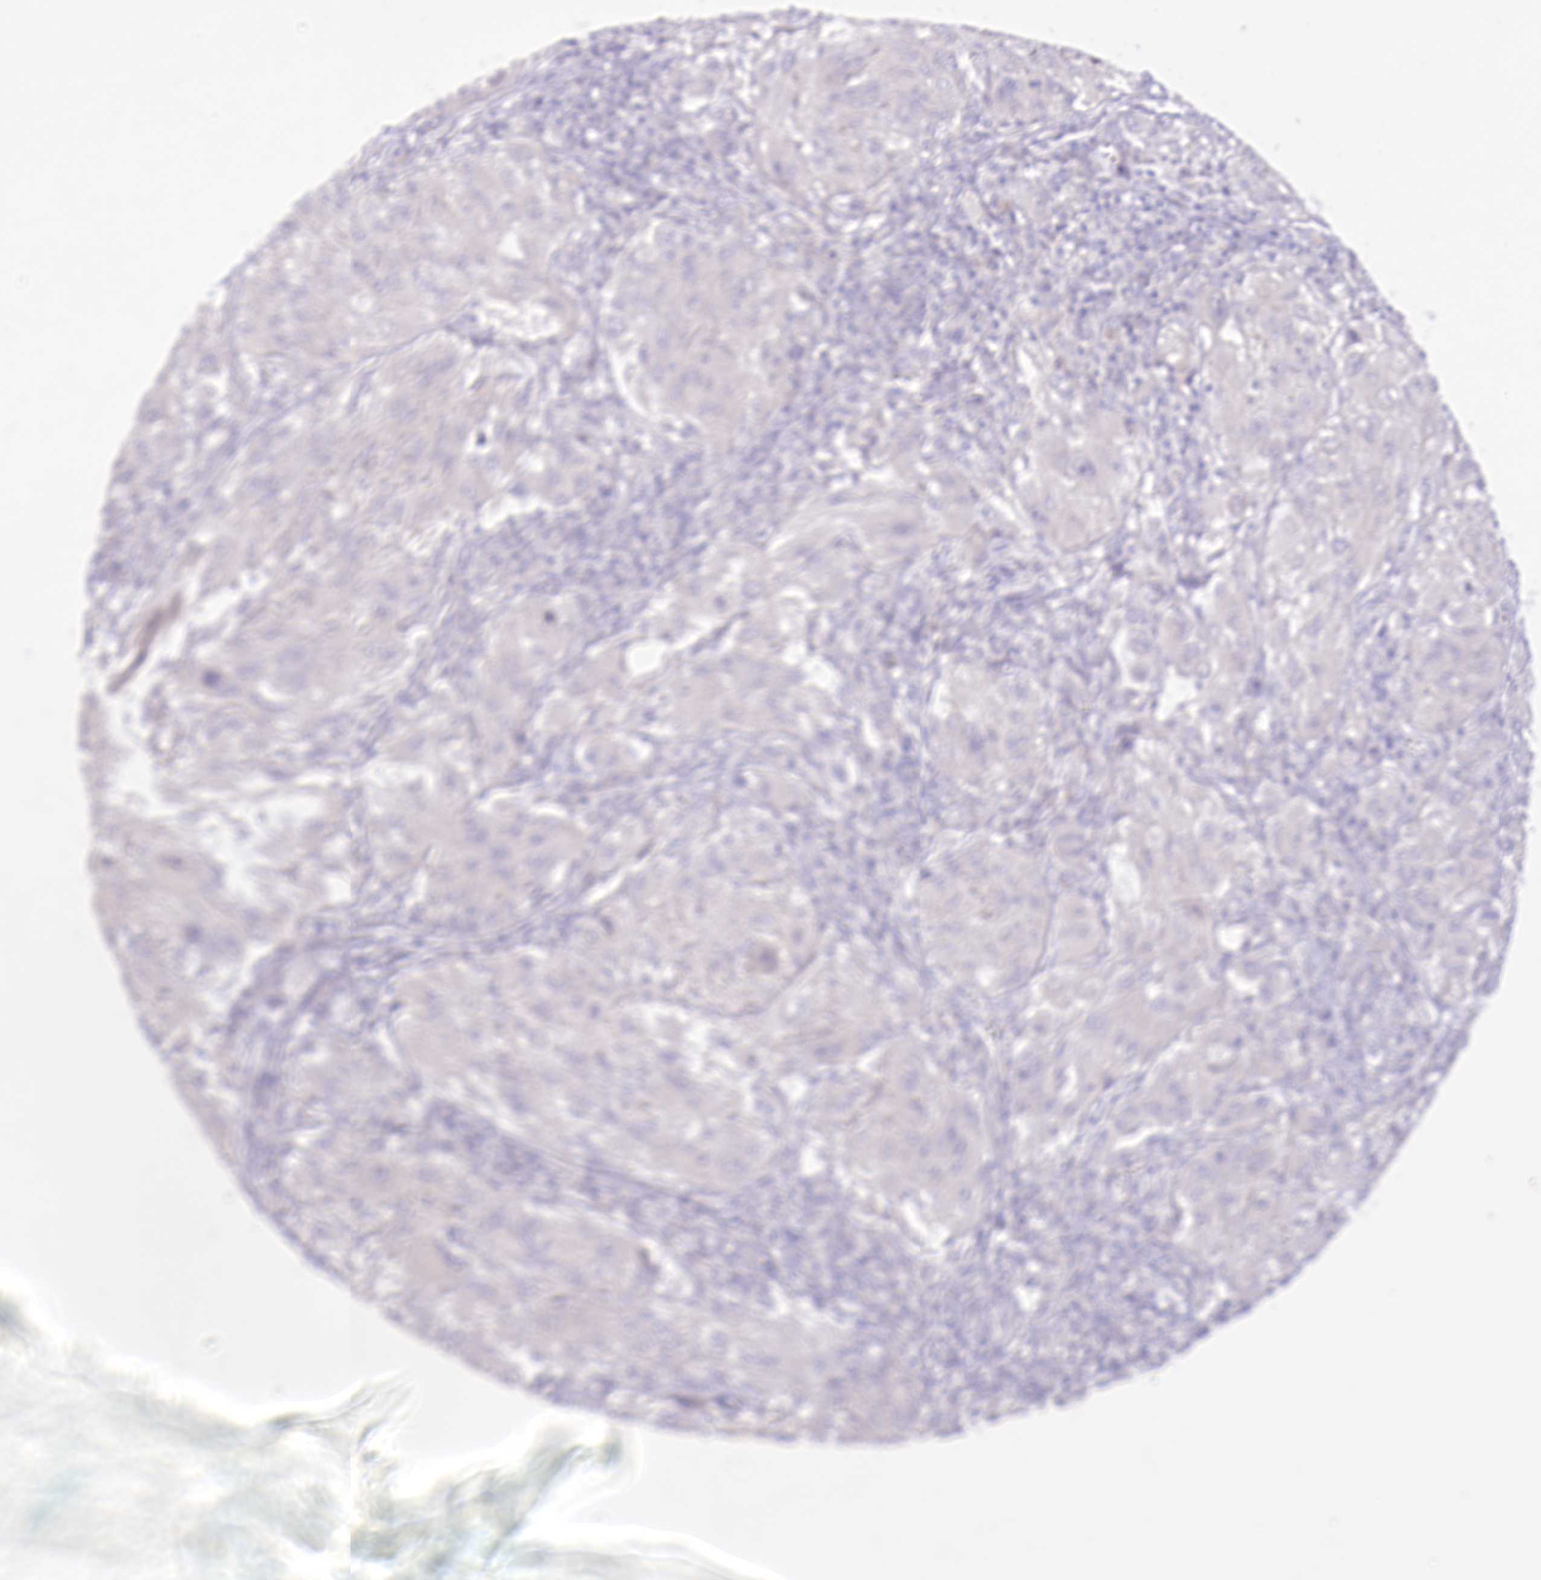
{"staining": {"intensity": "negative", "quantity": "none", "location": "none"}, "tissue": "melanoma", "cell_type": "Tumor cells", "image_type": "cancer", "snomed": [{"axis": "morphology", "description": "Malignant melanoma, NOS"}, {"axis": "topography", "description": "Skin"}], "caption": "IHC of melanoma displays no expression in tumor cells. The staining is performed using DAB (3,3'-diaminobenzidine) brown chromogen with nuclei counter-stained in using hematoxylin.", "gene": "DCUN1D1", "patient": {"sex": "female", "age": 91}}